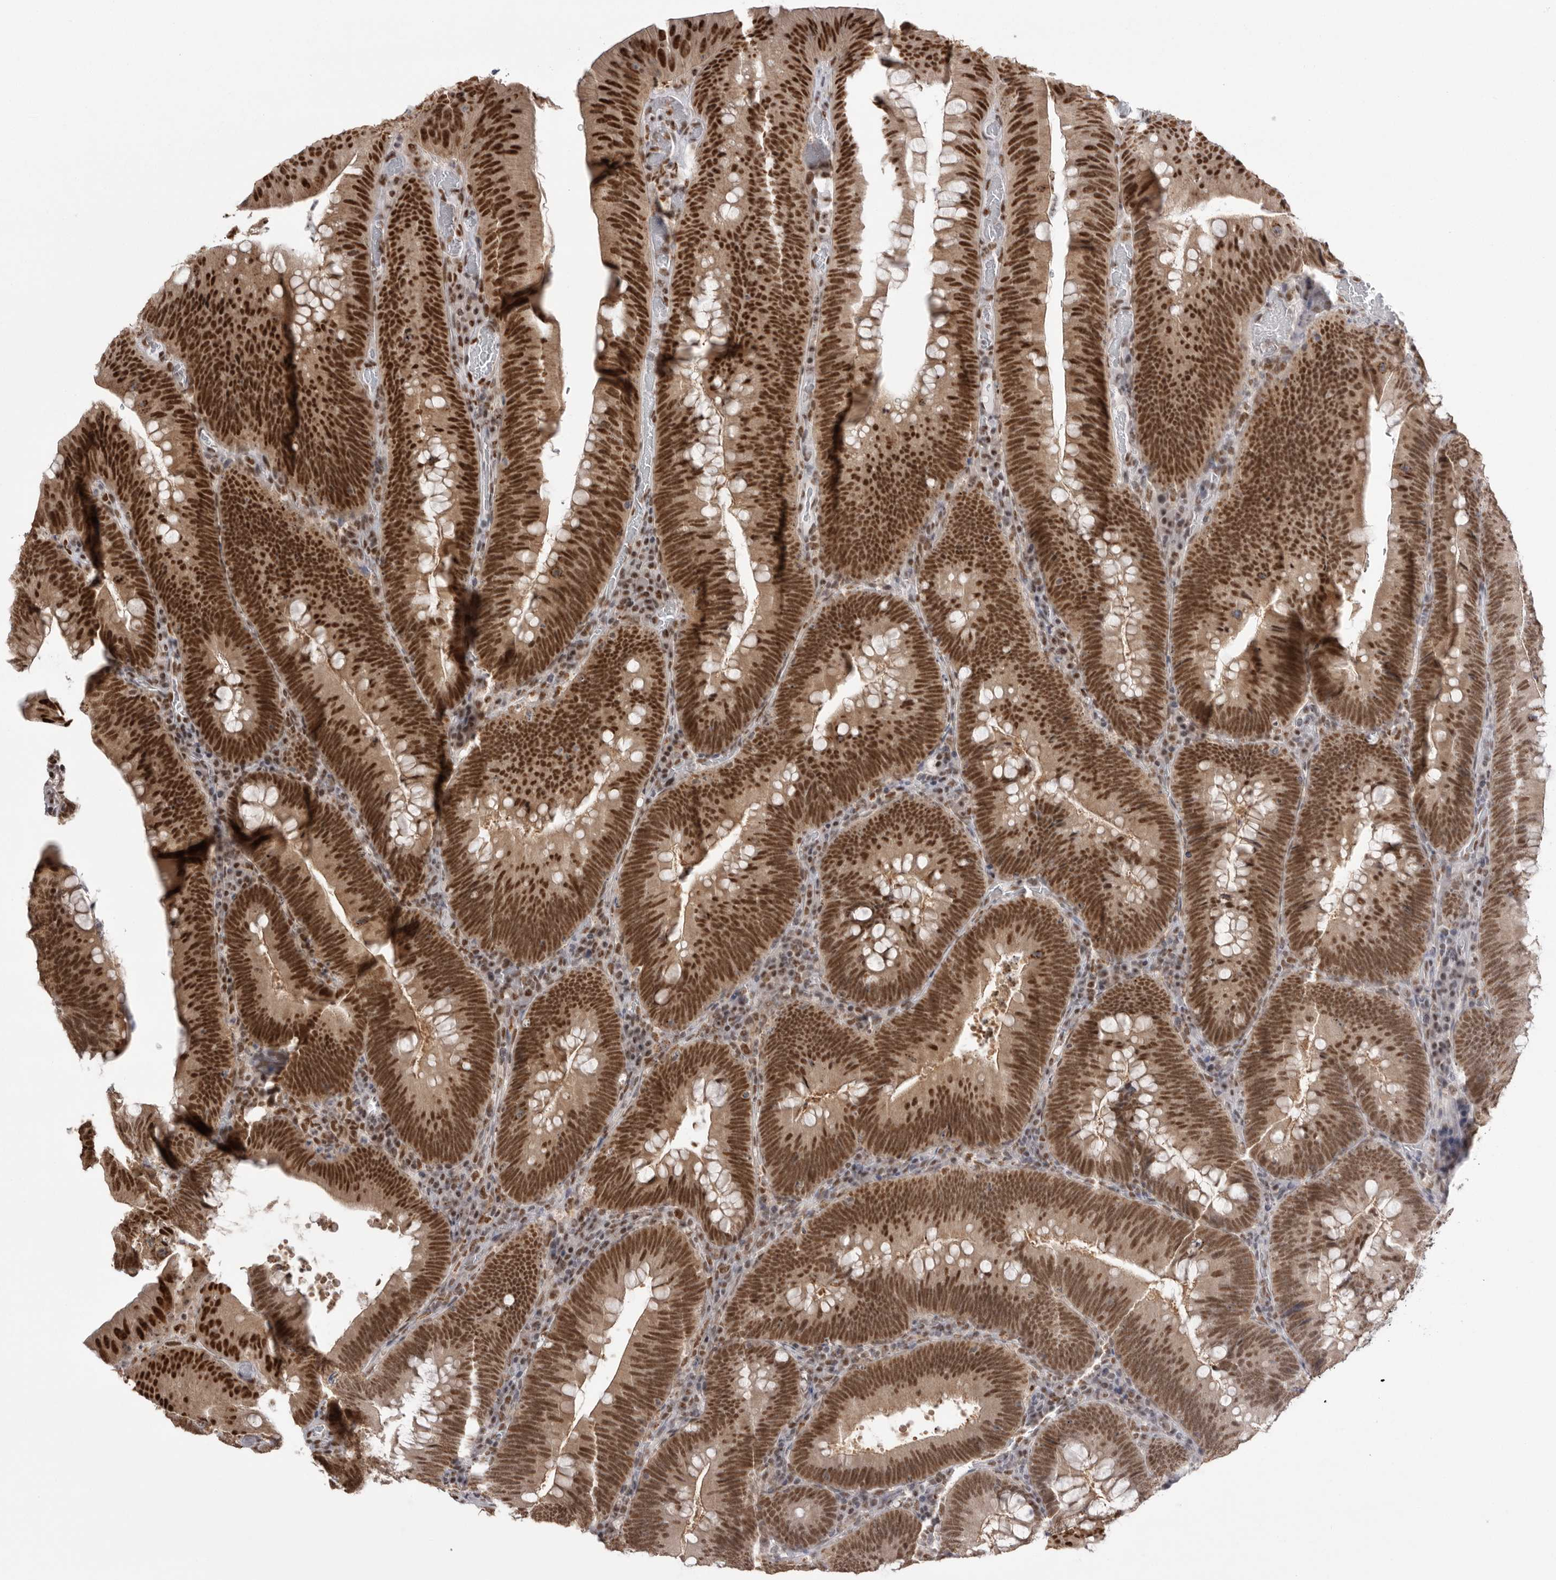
{"staining": {"intensity": "strong", "quantity": ">75%", "location": "nuclear"}, "tissue": "colorectal cancer", "cell_type": "Tumor cells", "image_type": "cancer", "snomed": [{"axis": "morphology", "description": "Normal tissue, NOS"}, {"axis": "topography", "description": "Colon"}], "caption": "Approximately >75% of tumor cells in human colorectal cancer show strong nuclear protein positivity as visualized by brown immunohistochemical staining.", "gene": "BCLAF3", "patient": {"sex": "female", "age": 82}}